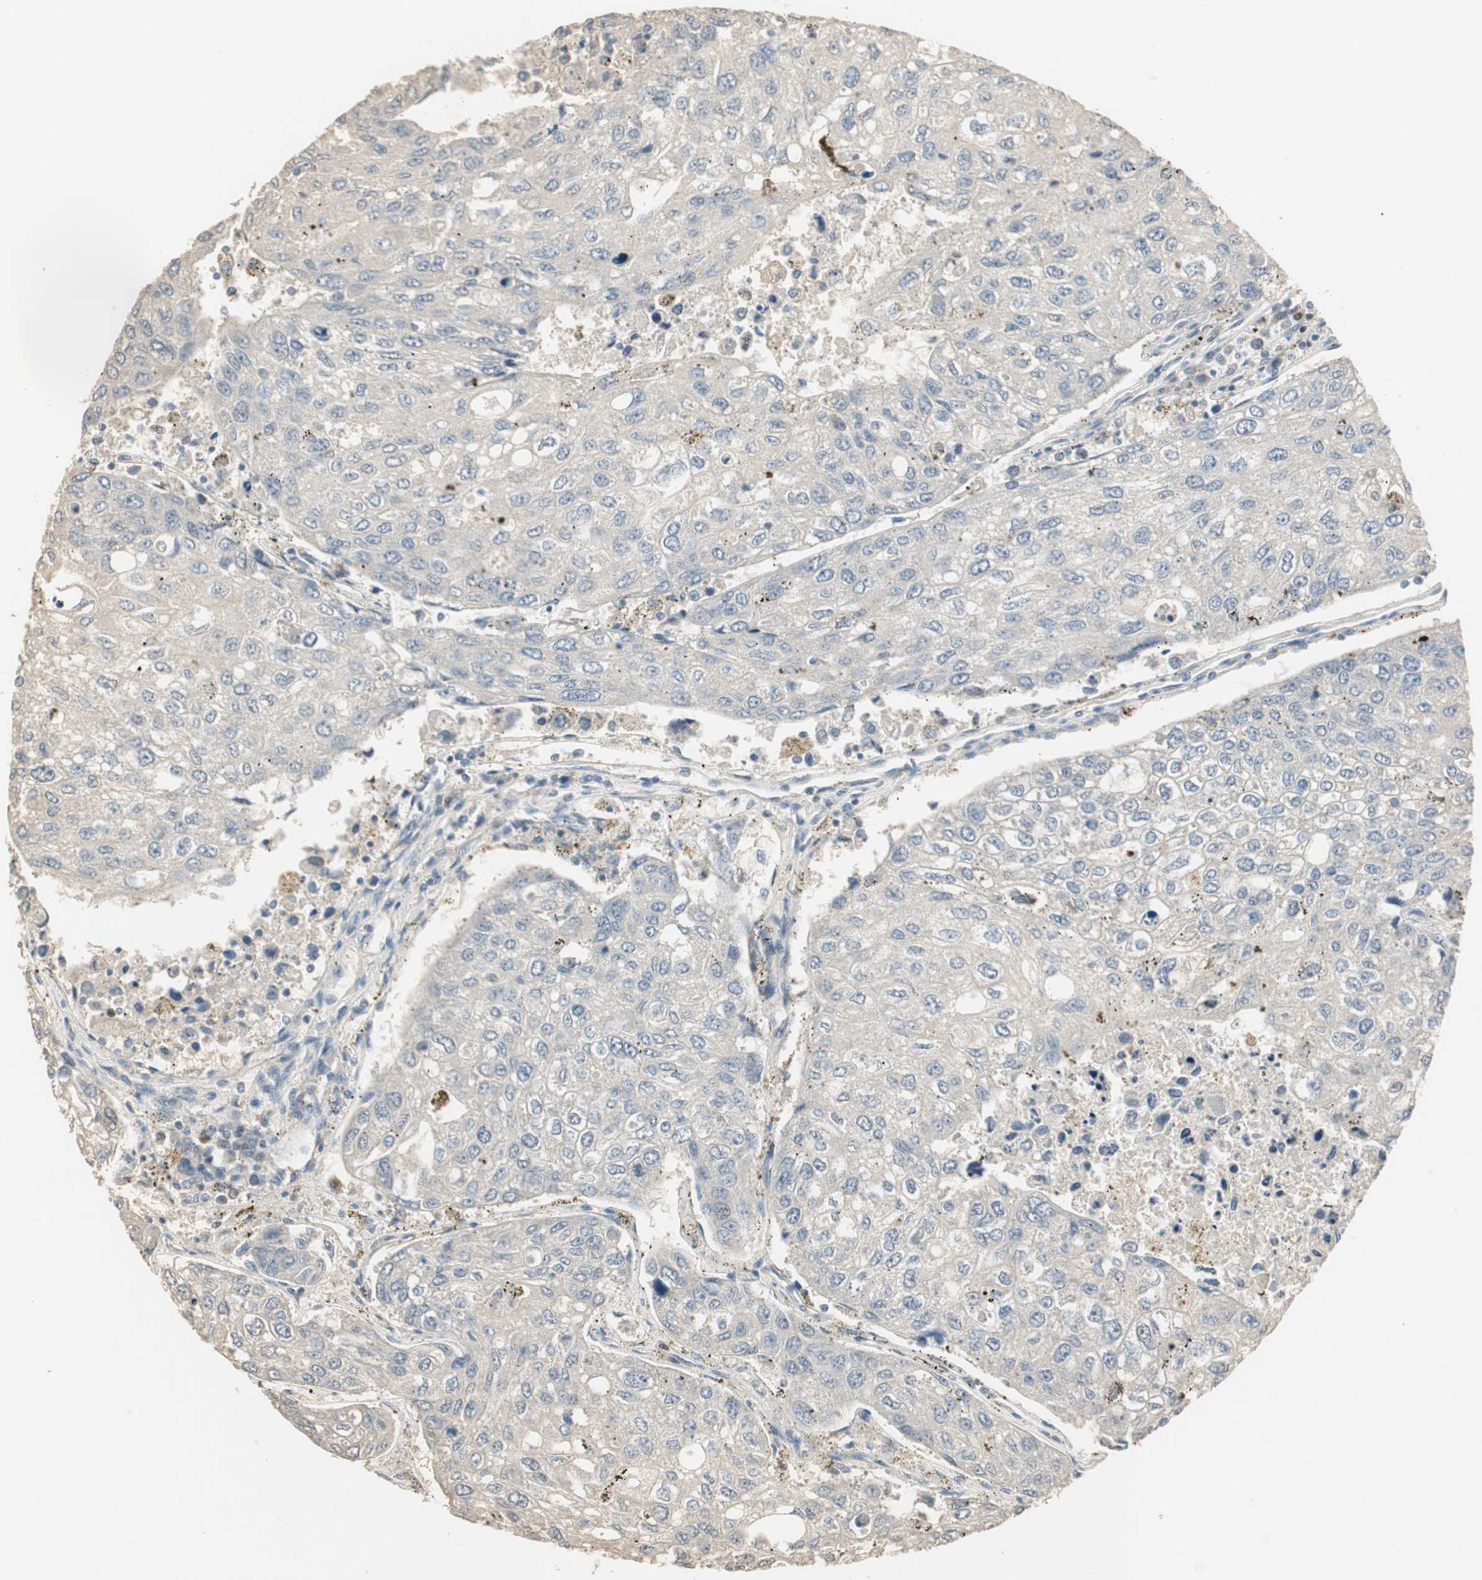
{"staining": {"intensity": "negative", "quantity": "none", "location": "none"}, "tissue": "urothelial cancer", "cell_type": "Tumor cells", "image_type": "cancer", "snomed": [{"axis": "morphology", "description": "Urothelial carcinoma, High grade"}, {"axis": "topography", "description": "Lymph node"}, {"axis": "topography", "description": "Urinary bladder"}], "caption": "A histopathology image of urothelial cancer stained for a protein exhibits no brown staining in tumor cells.", "gene": "RUNX2", "patient": {"sex": "male", "age": 51}}